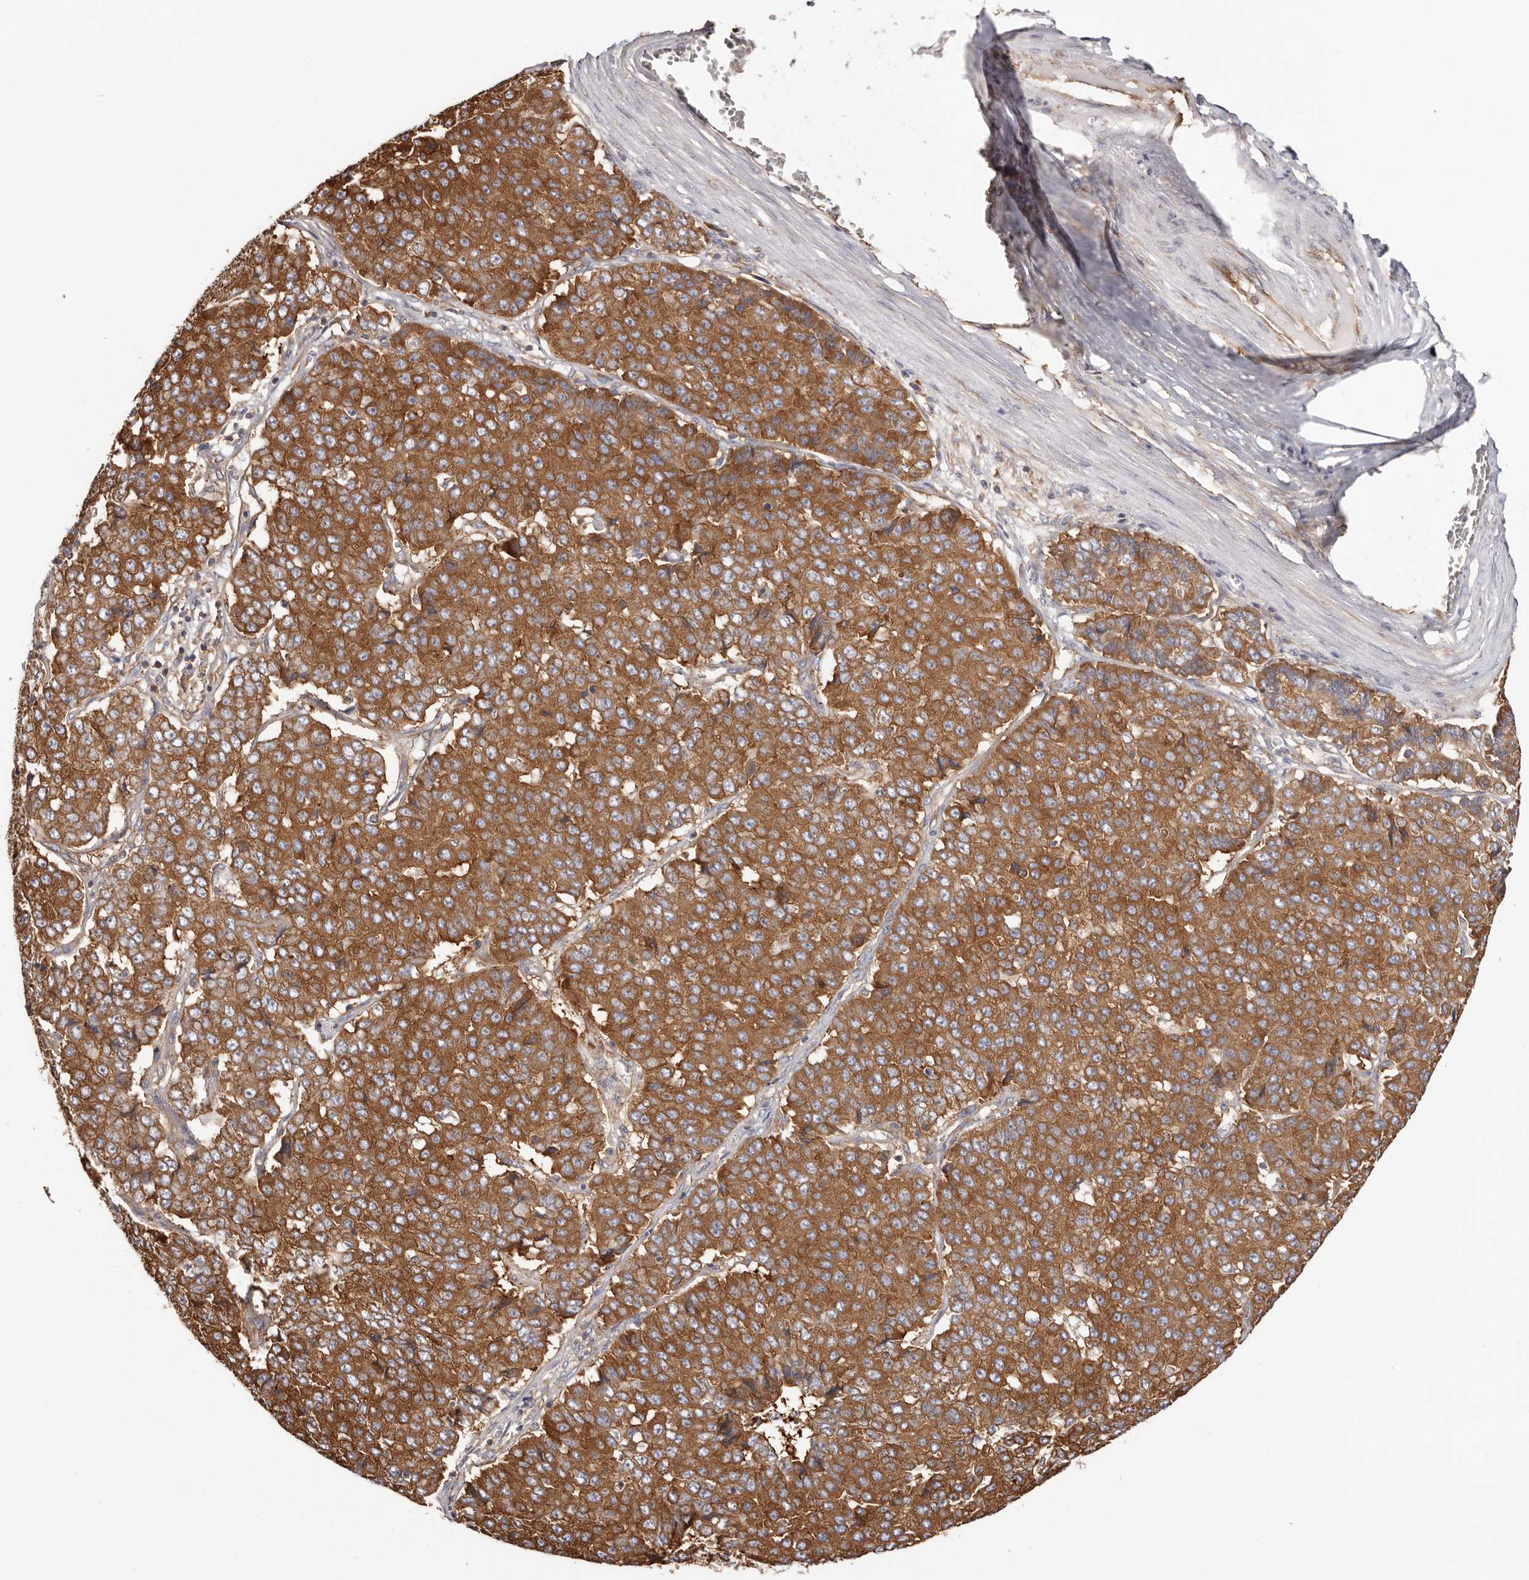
{"staining": {"intensity": "strong", "quantity": ">75%", "location": "cytoplasmic/membranous"}, "tissue": "pancreatic cancer", "cell_type": "Tumor cells", "image_type": "cancer", "snomed": [{"axis": "morphology", "description": "Adenocarcinoma, NOS"}, {"axis": "topography", "description": "Pancreas"}], "caption": "A photomicrograph of pancreatic cancer (adenocarcinoma) stained for a protein shows strong cytoplasmic/membranous brown staining in tumor cells. (Stains: DAB in brown, nuclei in blue, Microscopy: brightfield microscopy at high magnification).", "gene": "EPRS1", "patient": {"sex": "male", "age": 50}}